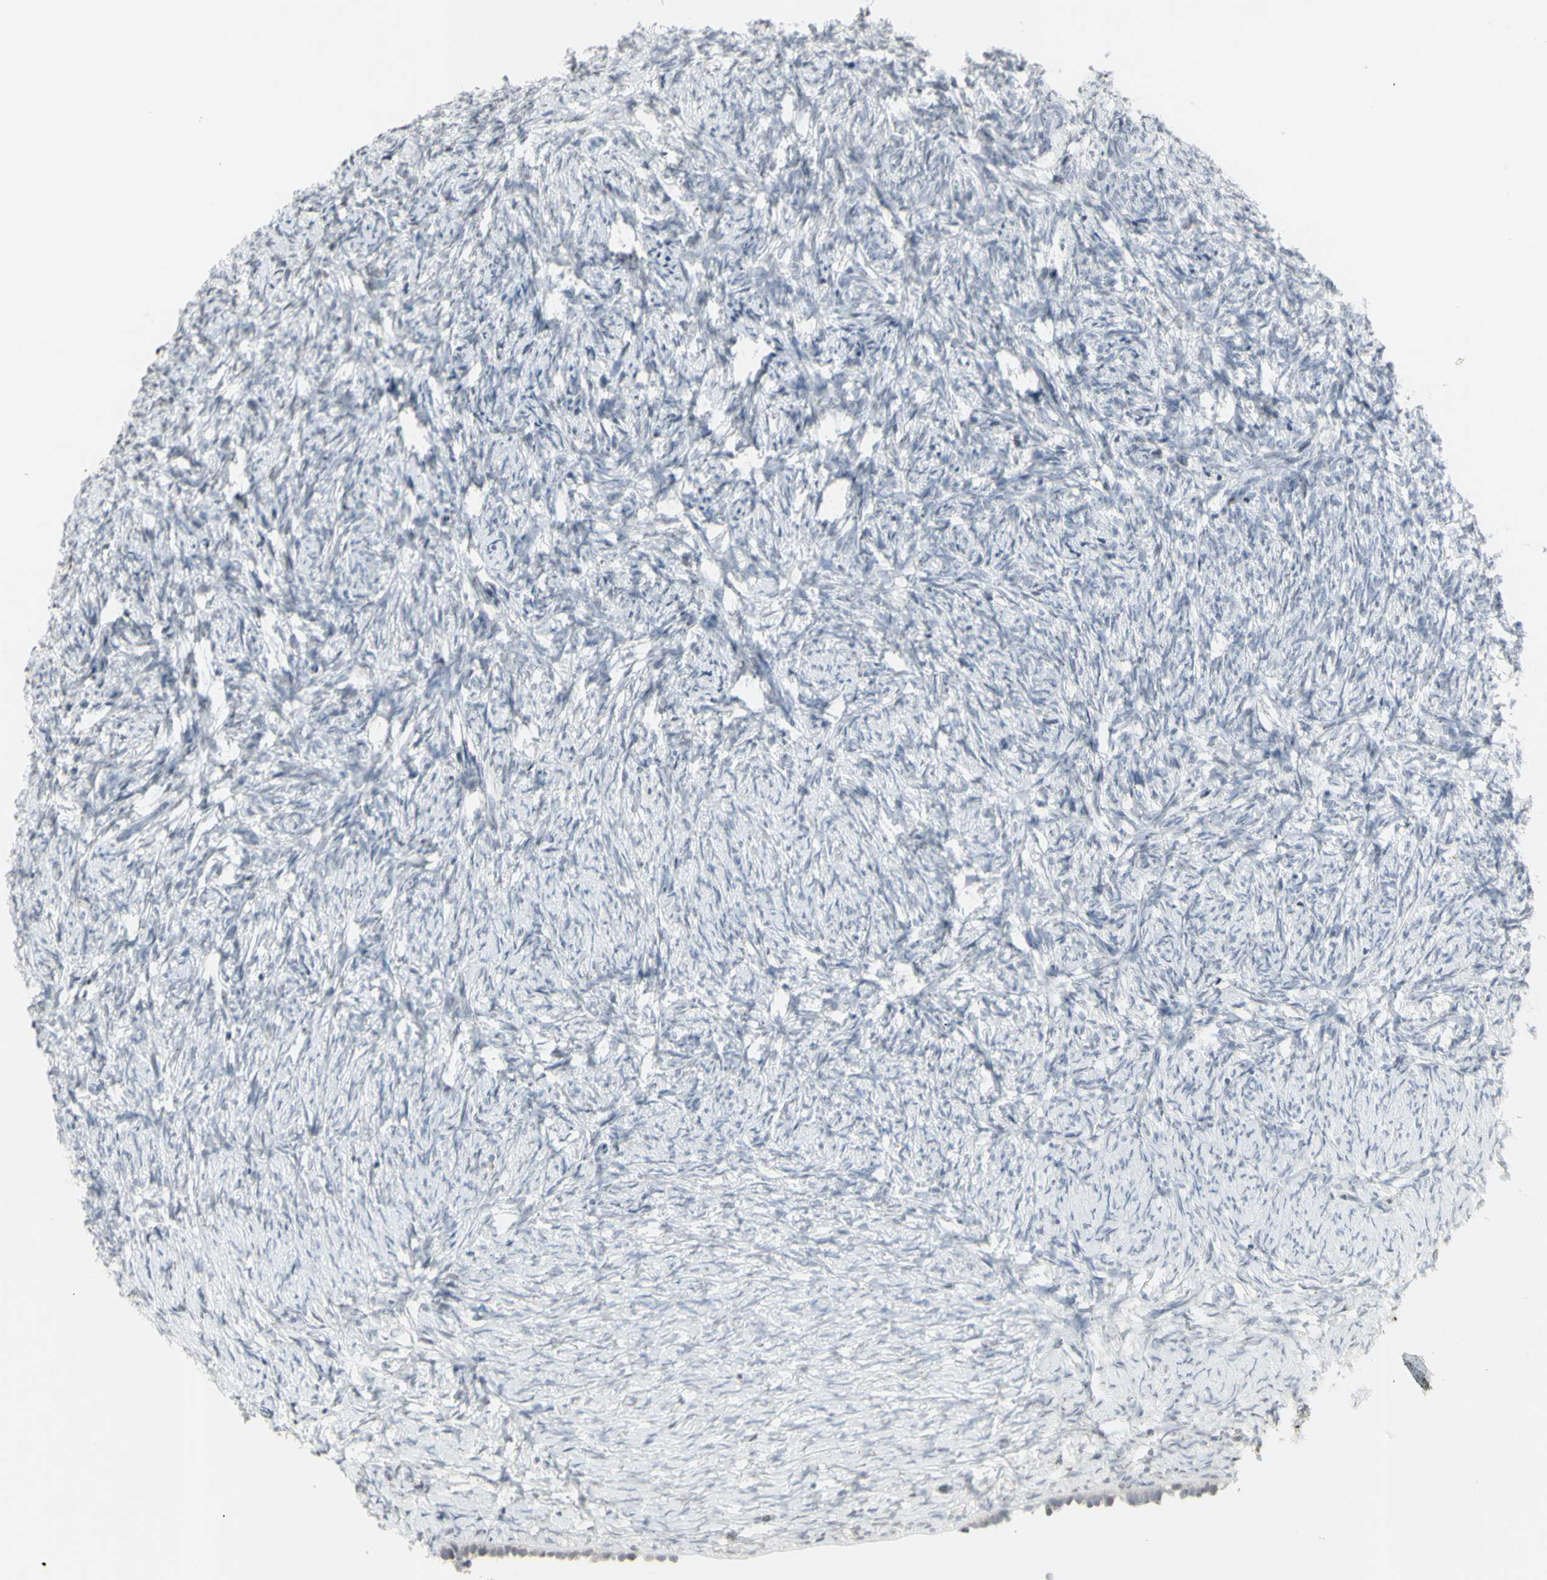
{"staining": {"intensity": "negative", "quantity": "none", "location": "none"}, "tissue": "ovary", "cell_type": "Follicle cells", "image_type": "normal", "snomed": [{"axis": "morphology", "description": "Normal tissue, NOS"}, {"axis": "topography", "description": "Ovary"}], "caption": "This is an immunohistochemistry (IHC) image of normal ovary. There is no positivity in follicle cells.", "gene": "MUC5AC", "patient": {"sex": "female", "age": 60}}